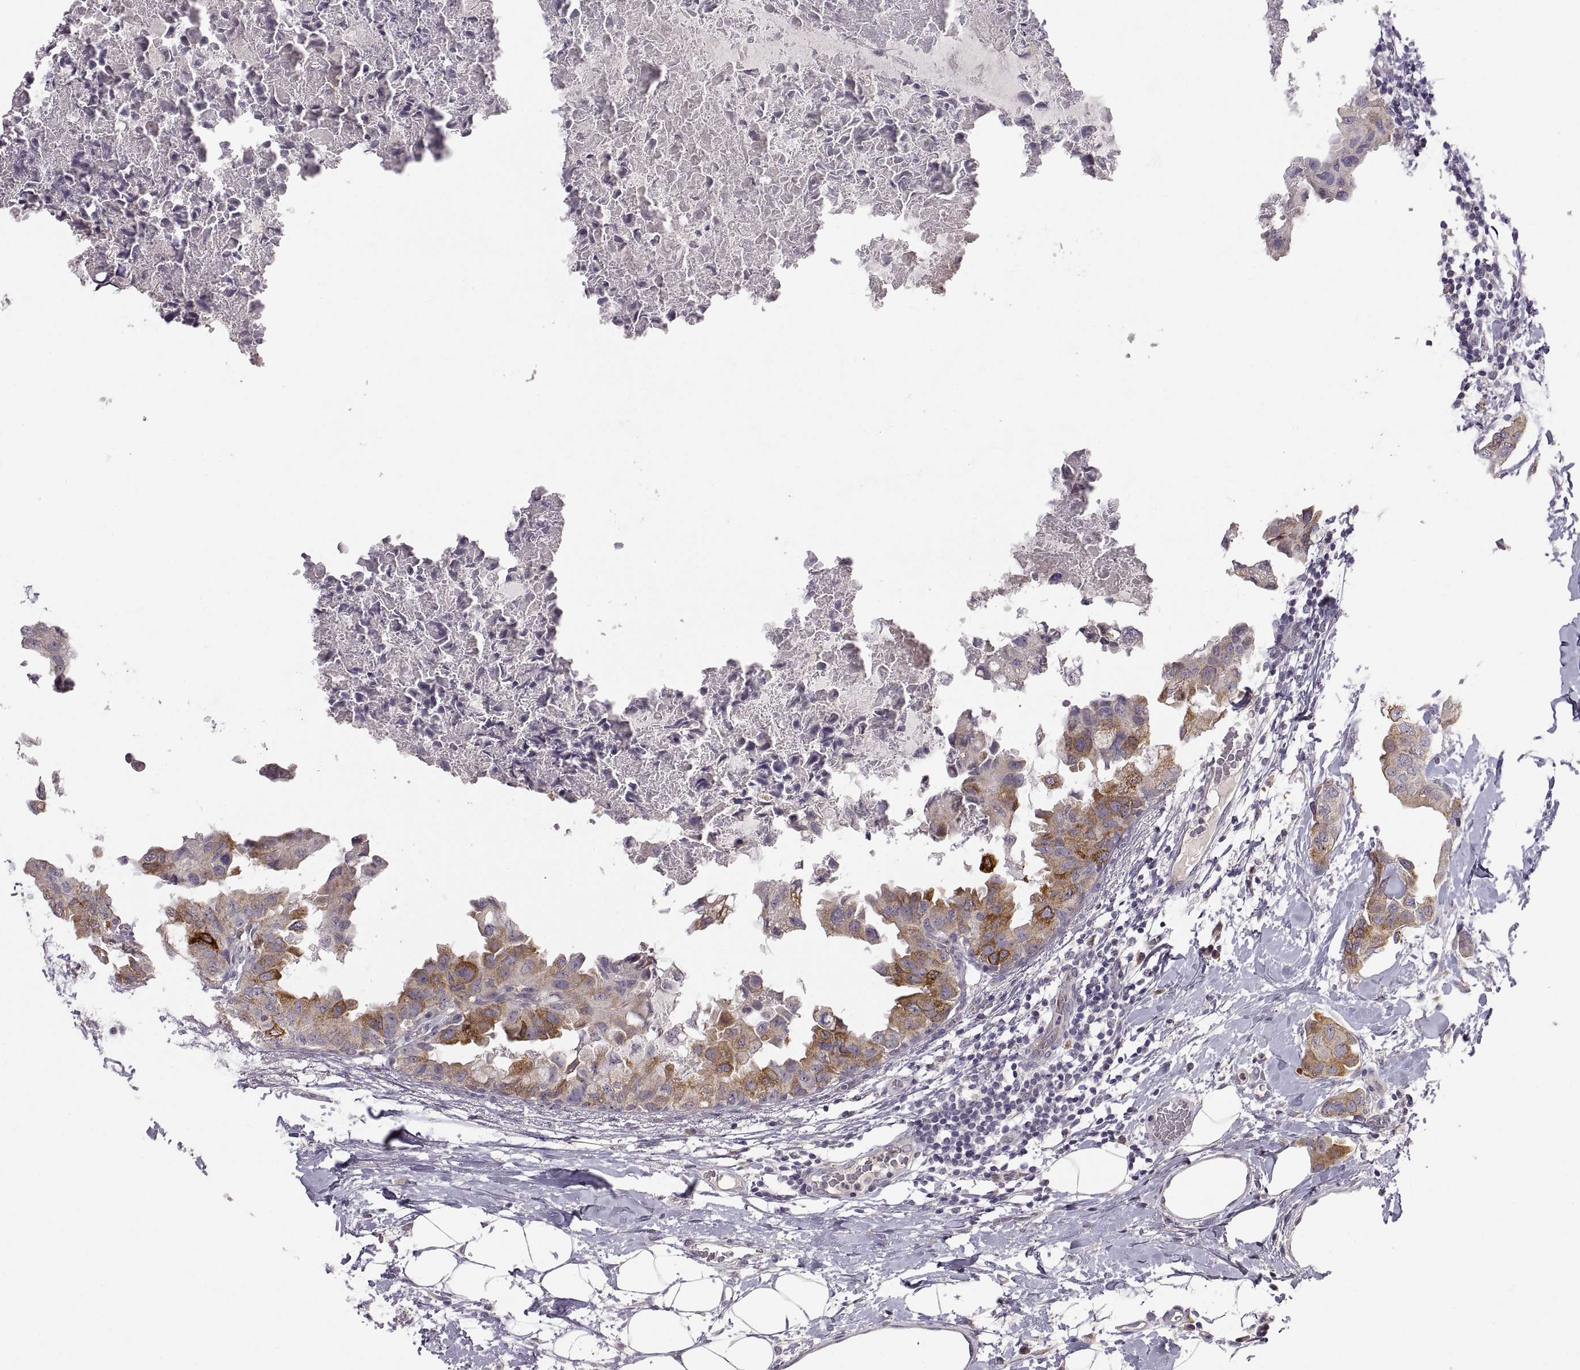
{"staining": {"intensity": "strong", "quantity": "<25%", "location": "cytoplasmic/membranous"}, "tissue": "breast cancer", "cell_type": "Tumor cells", "image_type": "cancer", "snomed": [{"axis": "morphology", "description": "Normal tissue, NOS"}, {"axis": "morphology", "description": "Duct carcinoma"}, {"axis": "topography", "description": "Breast"}], "caption": "Strong cytoplasmic/membranous staining is appreciated in about <25% of tumor cells in breast cancer (infiltrating ductal carcinoma). Immunohistochemistry (ihc) stains the protein in brown and the nuclei are stained blue.", "gene": "HMGCR", "patient": {"sex": "female", "age": 40}}